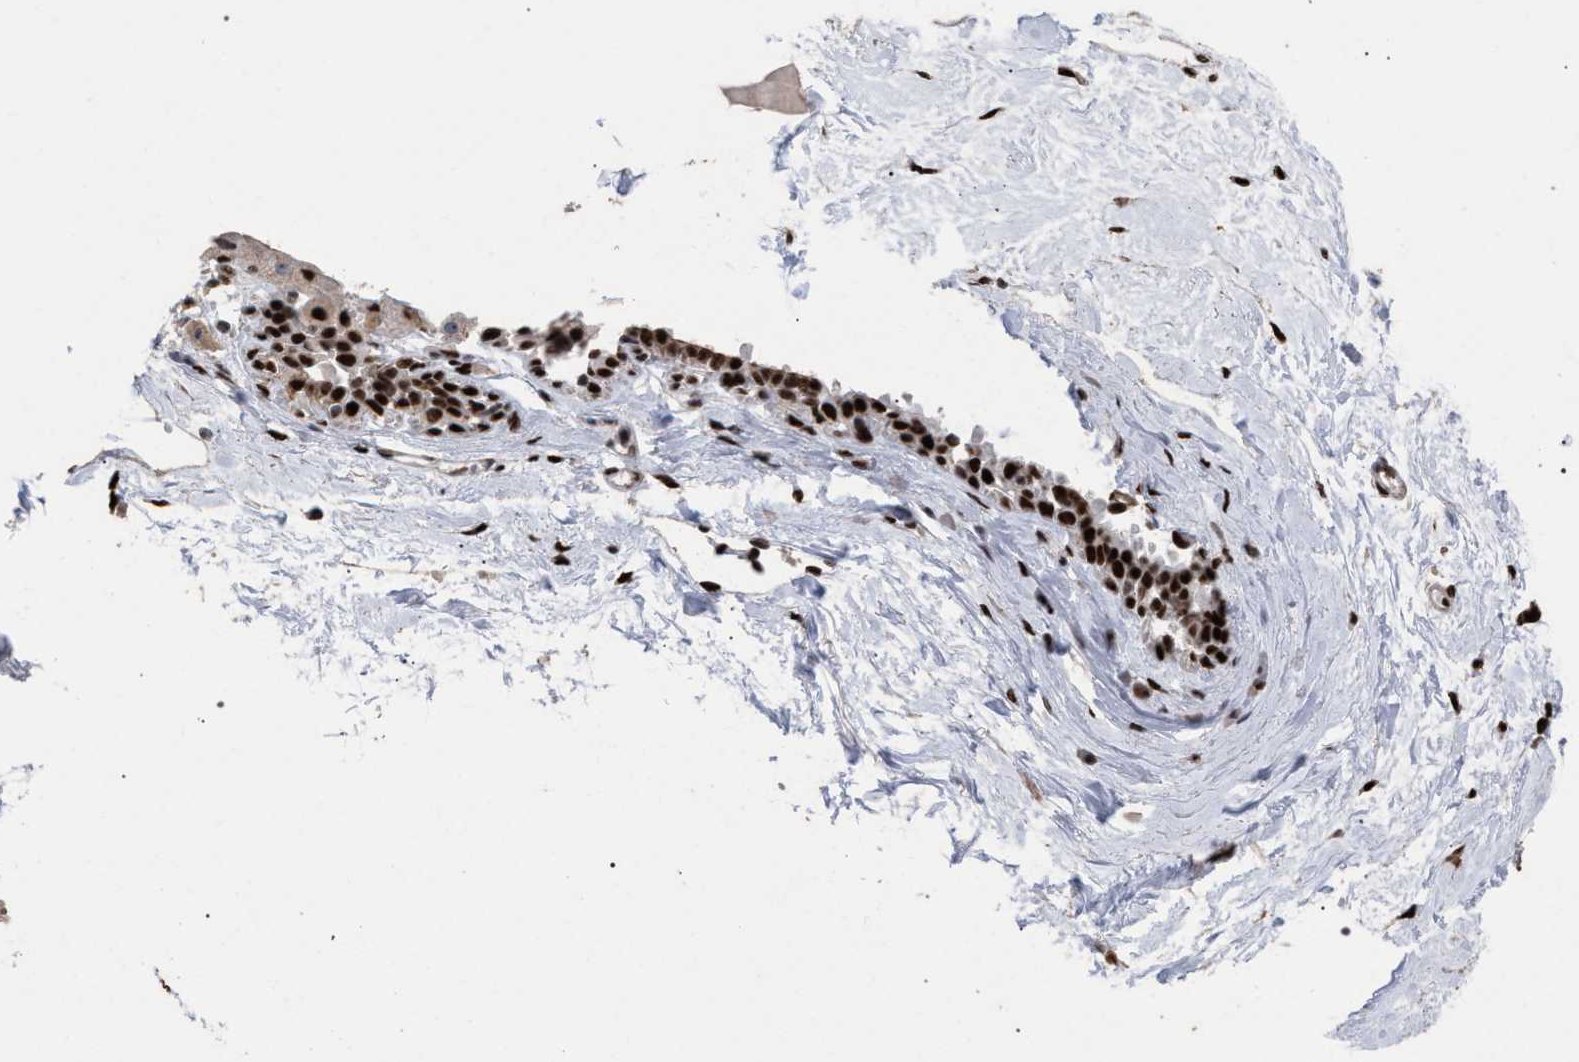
{"staining": {"intensity": "moderate", "quantity": "25%-75%", "location": "nuclear"}, "tissue": "breast", "cell_type": "Adipocytes", "image_type": "normal", "snomed": [{"axis": "morphology", "description": "Normal tissue, NOS"}, {"axis": "topography", "description": "Breast"}], "caption": "Protein staining of normal breast exhibits moderate nuclear expression in about 25%-75% of adipocytes. (Stains: DAB in brown, nuclei in blue, Microscopy: brightfield microscopy at high magnification).", "gene": "TP53BP1", "patient": {"sex": "female", "age": 45}}